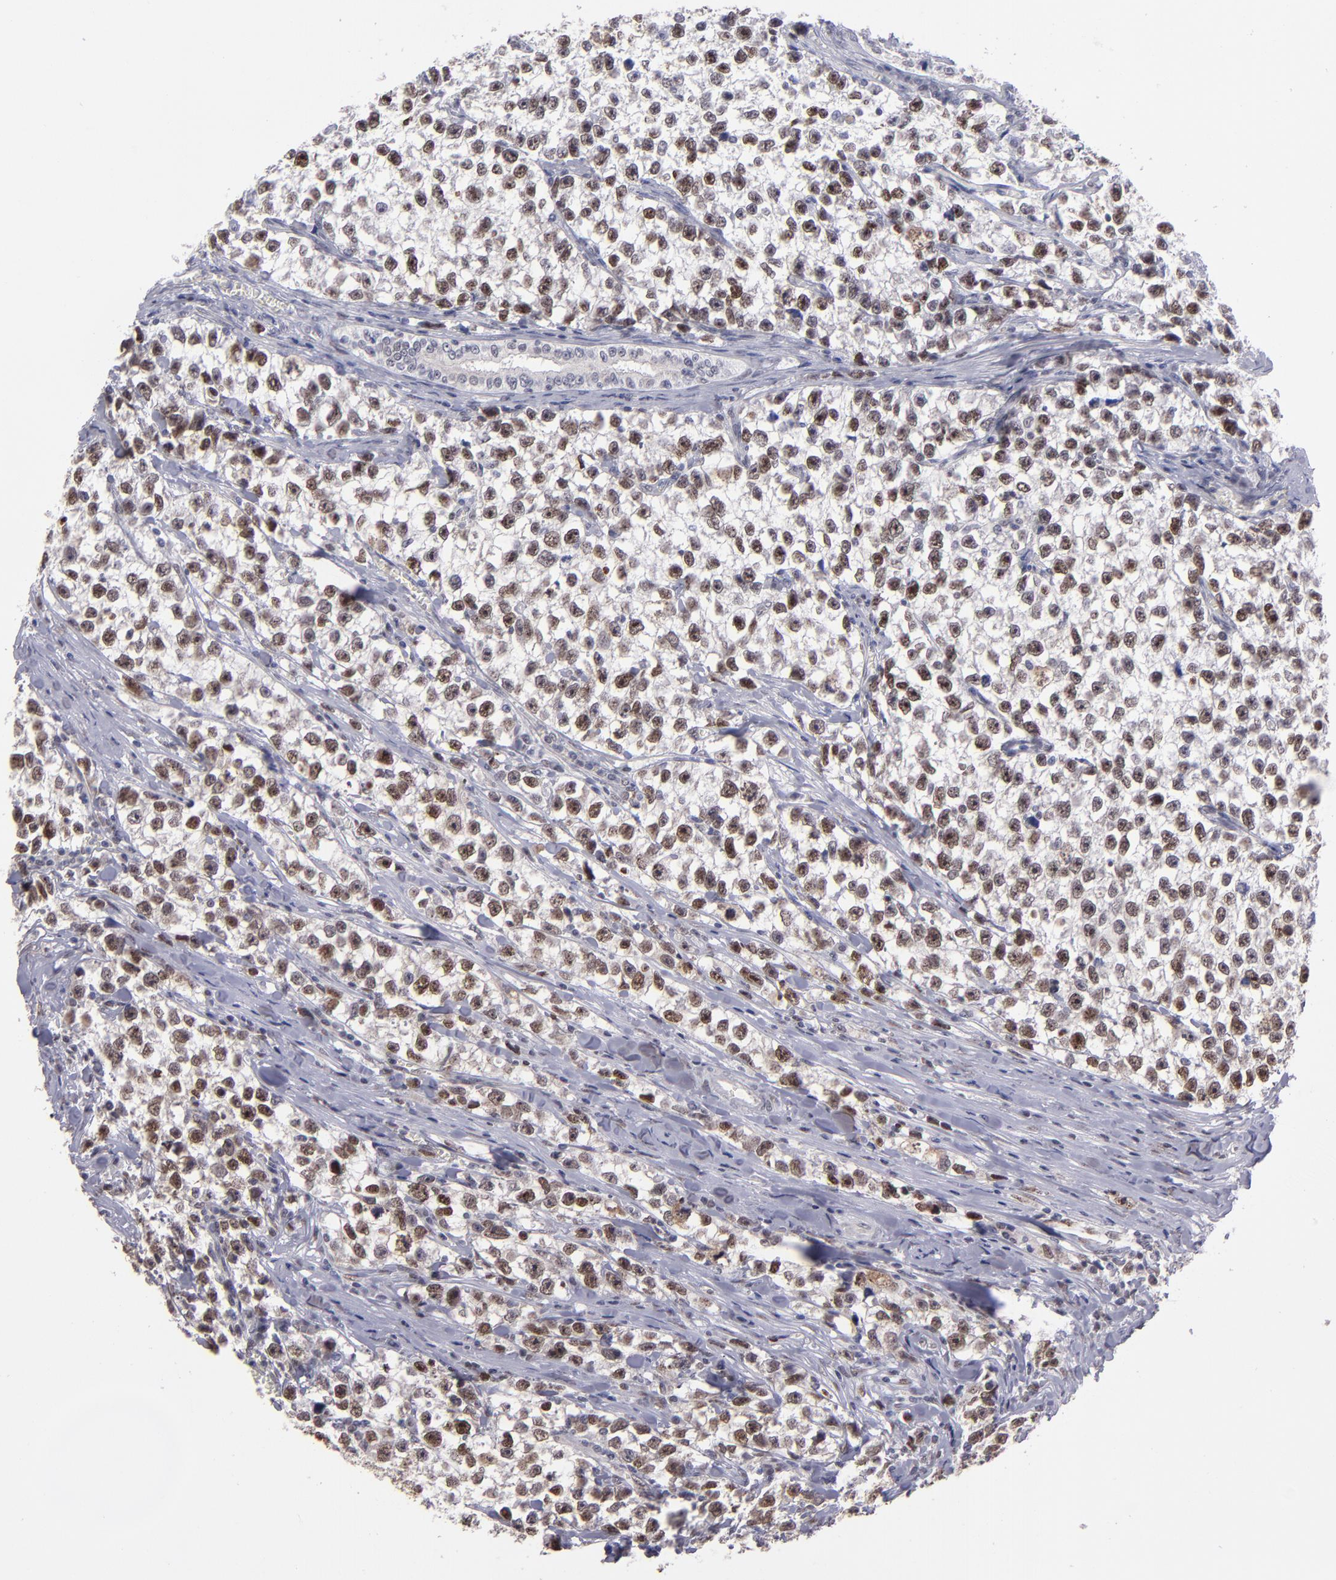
{"staining": {"intensity": "strong", "quantity": ">75%", "location": "nuclear"}, "tissue": "testis cancer", "cell_type": "Tumor cells", "image_type": "cancer", "snomed": [{"axis": "morphology", "description": "Seminoma, NOS"}, {"axis": "morphology", "description": "Carcinoma, Embryonal, NOS"}, {"axis": "topography", "description": "Testis"}], "caption": "The photomicrograph displays a brown stain indicating the presence of a protein in the nuclear of tumor cells in testis cancer (seminoma).", "gene": "OTUB2", "patient": {"sex": "male", "age": 30}}